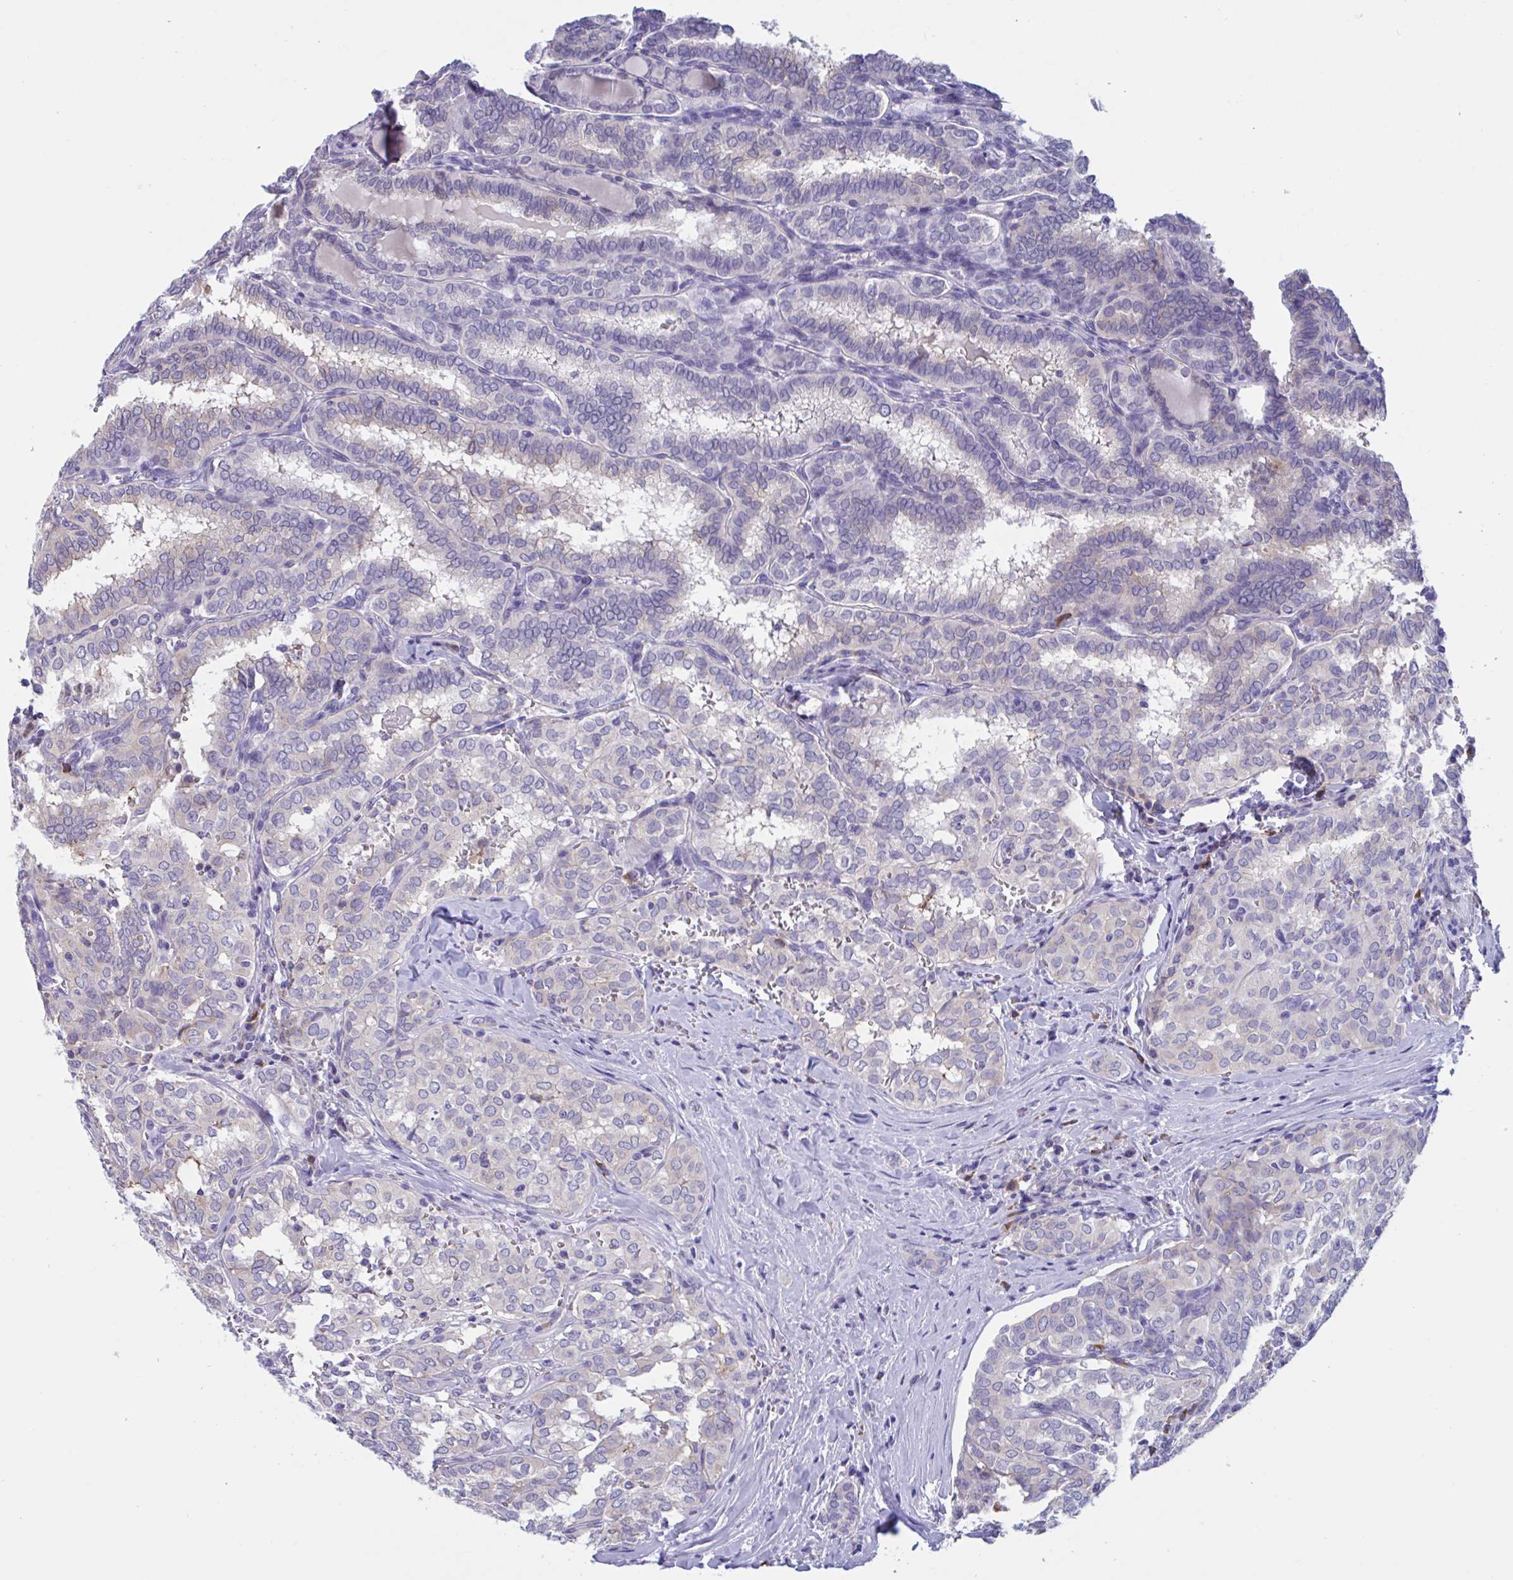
{"staining": {"intensity": "negative", "quantity": "none", "location": "none"}, "tissue": "thyroid cancer", "cell_type": "Tumor cells", "image_type": "cancer", "snomed": [{"axis": "morphology", "description": "Papillary adenocarcinoma, NOS"}, {"axis": "topography", "description": "Thyroid gland"}], "caption": "Immunohistochemical staining of human thyroid cancer (papillary adenocarcinoma) displays no significant staining in tumor cells. (DAB (3,3'-diaminobenzidine) immunohistochemistry, high magnification).", "gene": "MS4A14", "patient": {"sex": "female", "age": 30}}